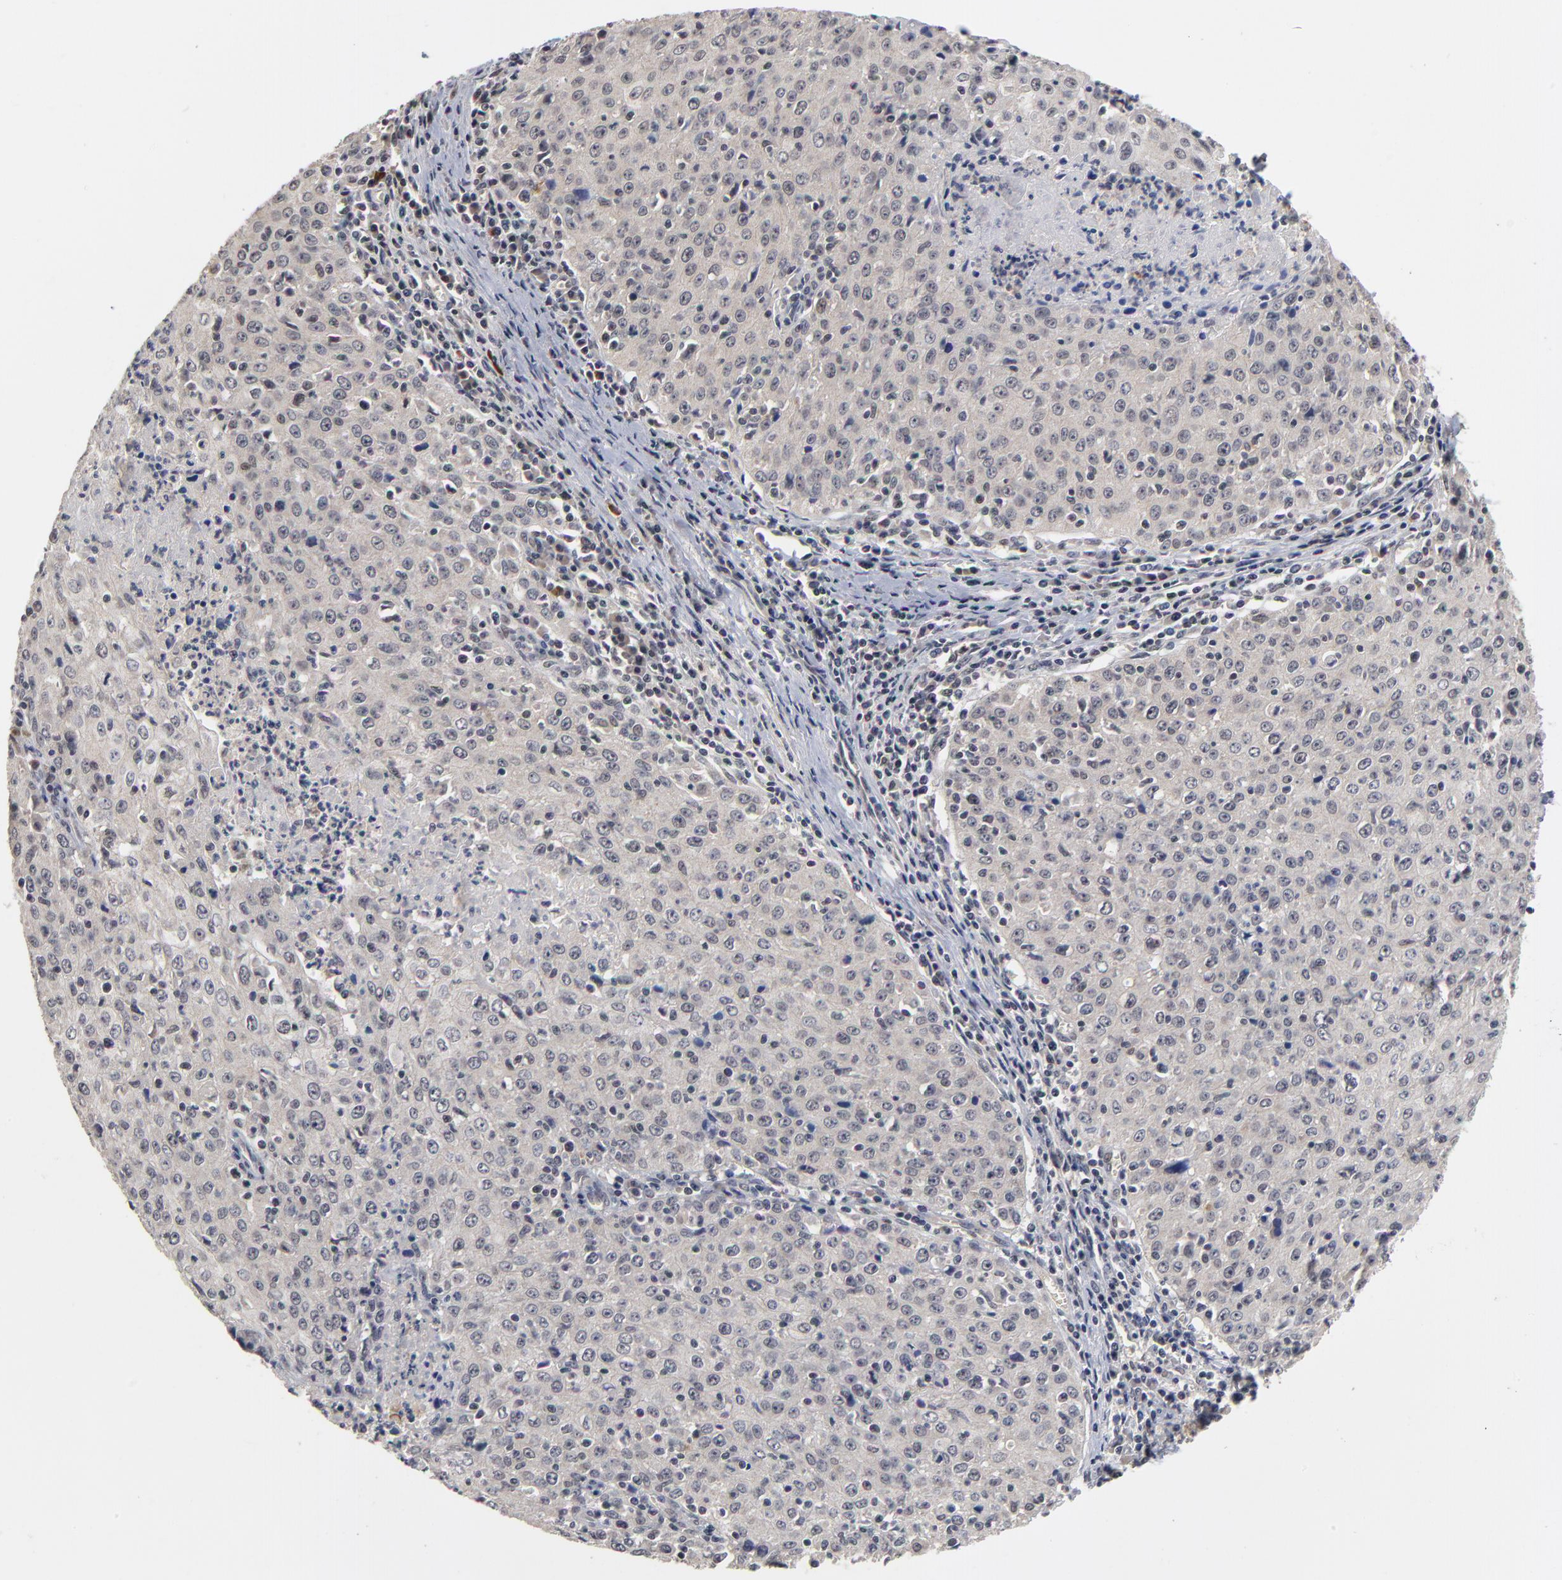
{"staining": {"intensity": "weak", "quantity": ">75%", "location": "cytoplasmic/membranous"}, "tissue": "cervical cancer", "cell_type": "Tumor cells", "image_type": "cancer", "snomed": [{"axis": "morphology", "description": "Squamous cell carcinoma, NOS"}, {"axis": "topography", "description": "Cervix"}], "caption": "Cervical cancer (squamous cell carcinoma) stained for a protein (brown) displays weak cytoplasmic/membranous positive positivity in about >75% of tumor cells.", "gene": "WSB1", "patient": {"sex": "female", "age": 27}}